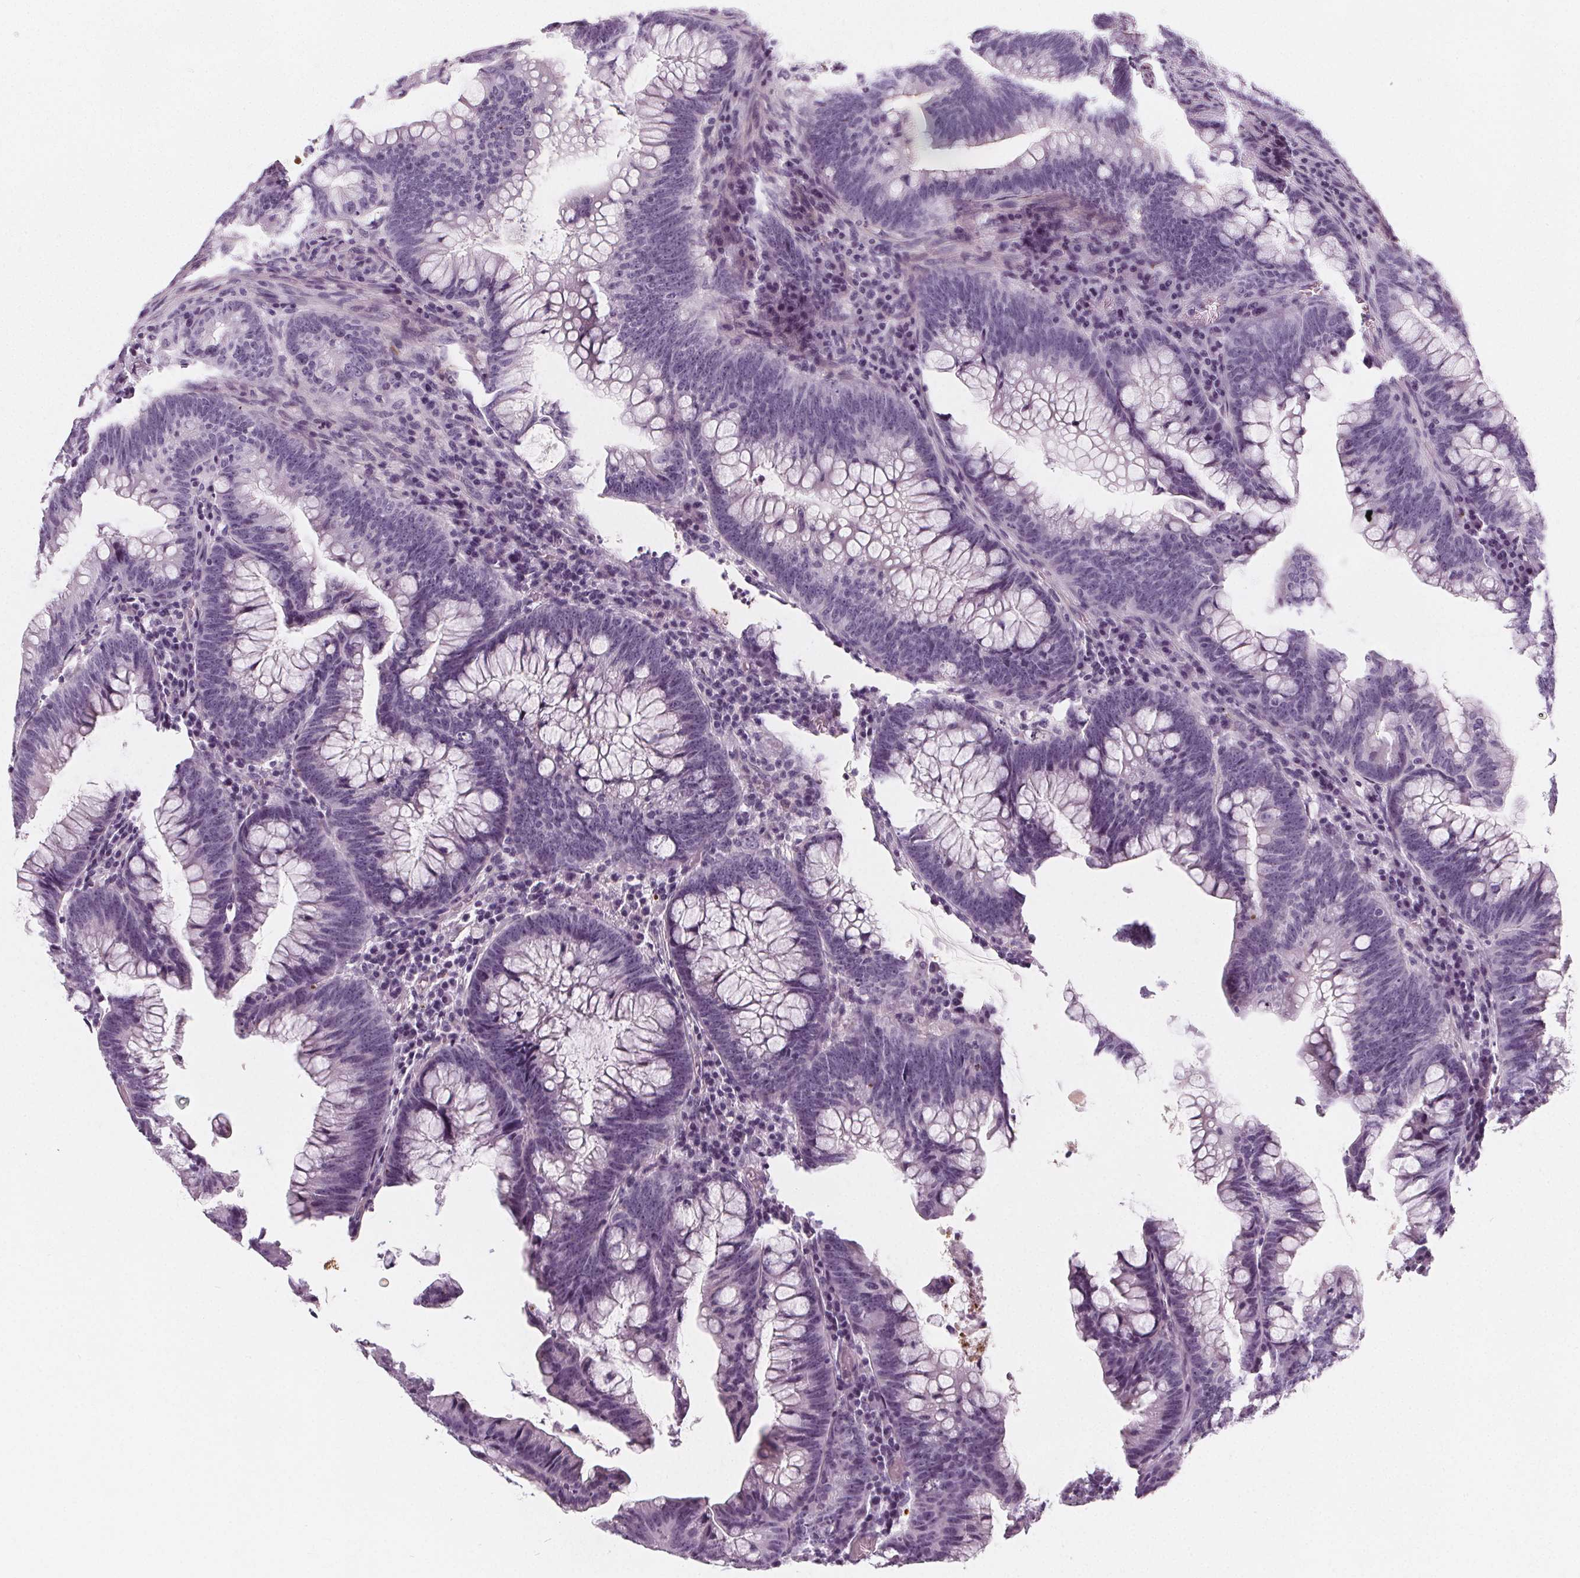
{"staining": {"intensity": "negative", "quantity": "none", "location": "none"}, "tissue": "colorectal cancer", "cell_type": "Tumor cells", "image_type": "cancer", "snomed": [{"axis": "morphology", "description": "Adenocarcinoma, NOS"}, {"axis": "topography", "description": "Colon"}], "caption": "Immunohistochemistry histopathology image of human colorectal cancer stained for a protein (brown), which exhibits no expression in tumor cells. The staining was performed using DAB (3,3'-diaminobenzidine) to visualize the protein expression in brown, while the nuclei were stained in blue with hematoxylin (Magnification: 20x).", "gene": "SLC5A12", "patient": {"sex": "male", "age": 62}}